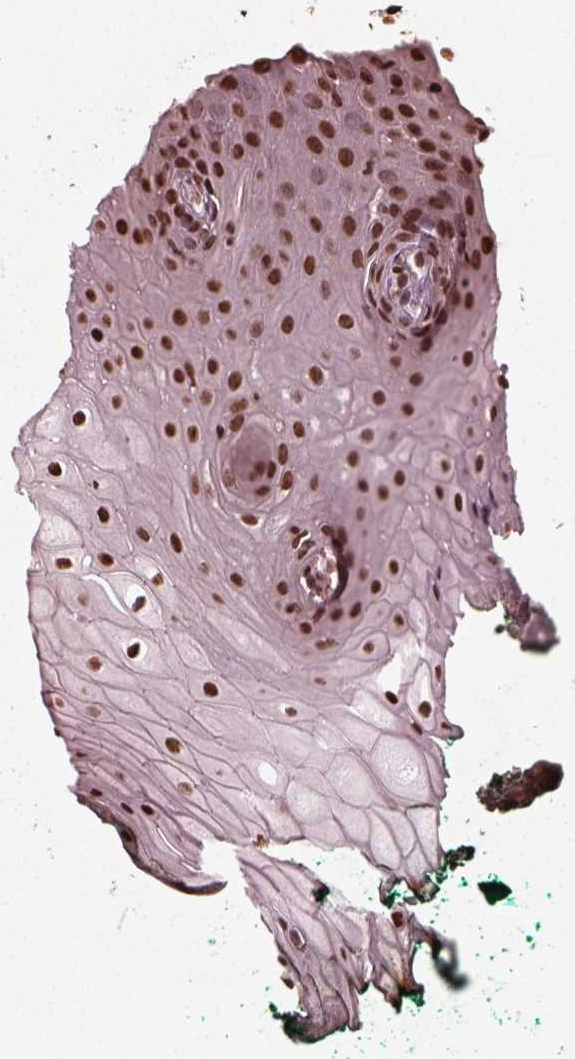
{"staining": {"intensity": "strong", "quantity": ">75%", "location": "nuclear"}, "tissue": "oral mucosa", "cell_type": "Squamous epithelial cells", "image_type": "normal", "snomed": [{"axis": "morphology", "description": "Normal tissue, NOS"}, {"axis": "topography", "description": "Oral tissue"}, {"axis": "topography", "description": "Head-Neck"}], "caption": "A high-resolution image shows immunohistochemistry (IHC) staining of benign oral mucosa, which reveals strong nuclear expression in approximately >75% of squamous epithelial cells.", "gene": "NSD1", "patient": {"sex": "female", "age": 68}}